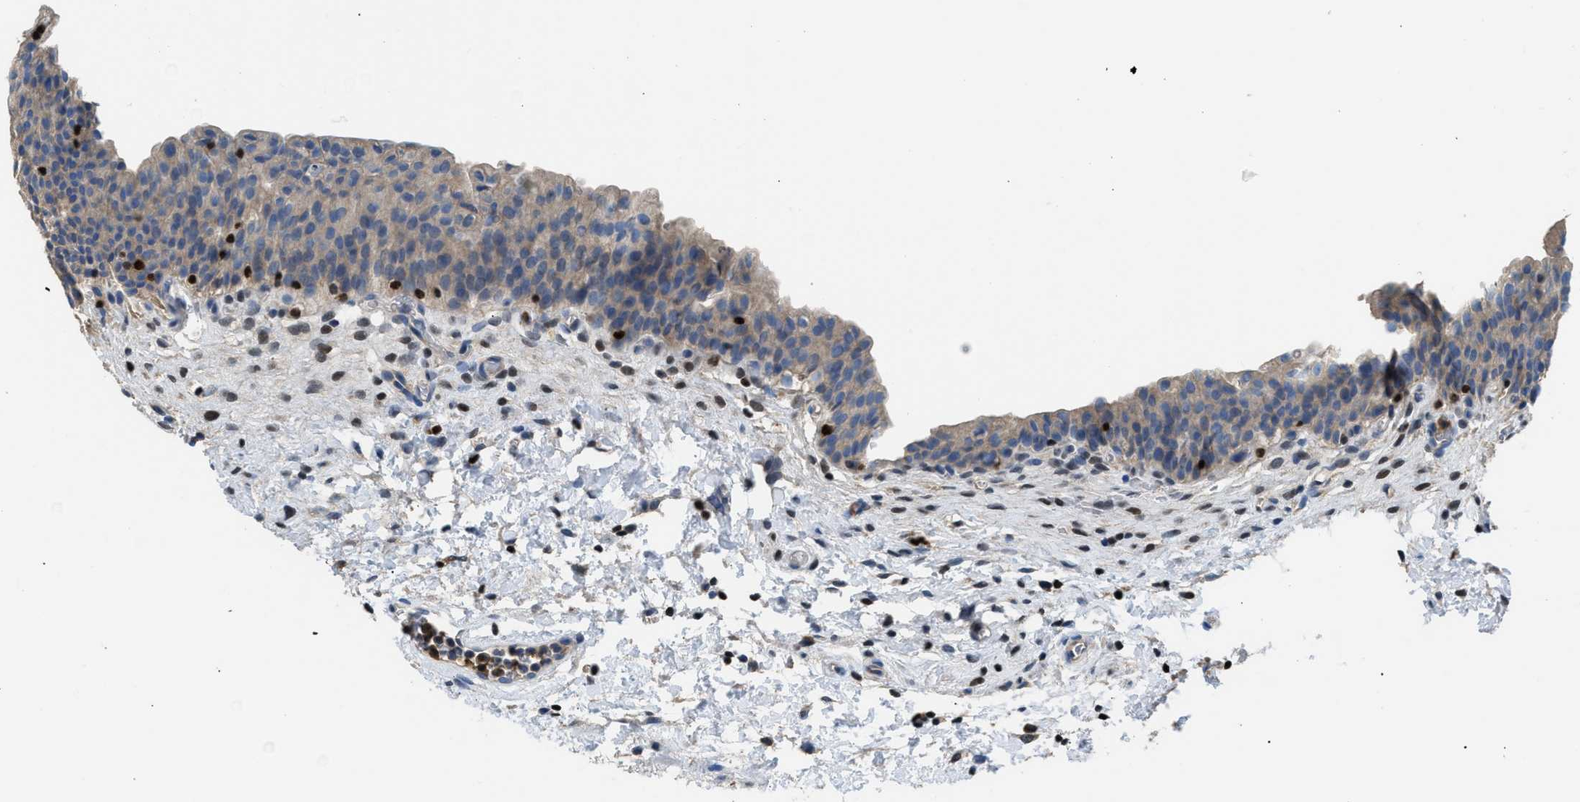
{"staining": {"intensity": "weak", "quantity": ">75%", "location": "cytoplasmic/membranous"}, "tissue": "urinary bladder", "cell_type": "Urothelial cells", "image_type": "normal", "snomed": [{"axis": "morphology", "description": "Normal tissue, NOS"}, {"axis": "topography", "description": "Urinary bladder"}], "caption": "Brown immunohistochemical staining in normal urinary bladder demonstrates weak cytoplasmic/membranous positivity in approximately >75% of urothelial cells. The staining was performed using DAB to visualize the protein expression in brown, while the nuclei were stained in blue with hematoxylin (Magnification: 20x).", "gene": "TOX", "patient": {"sex": "male", "age": 37}}